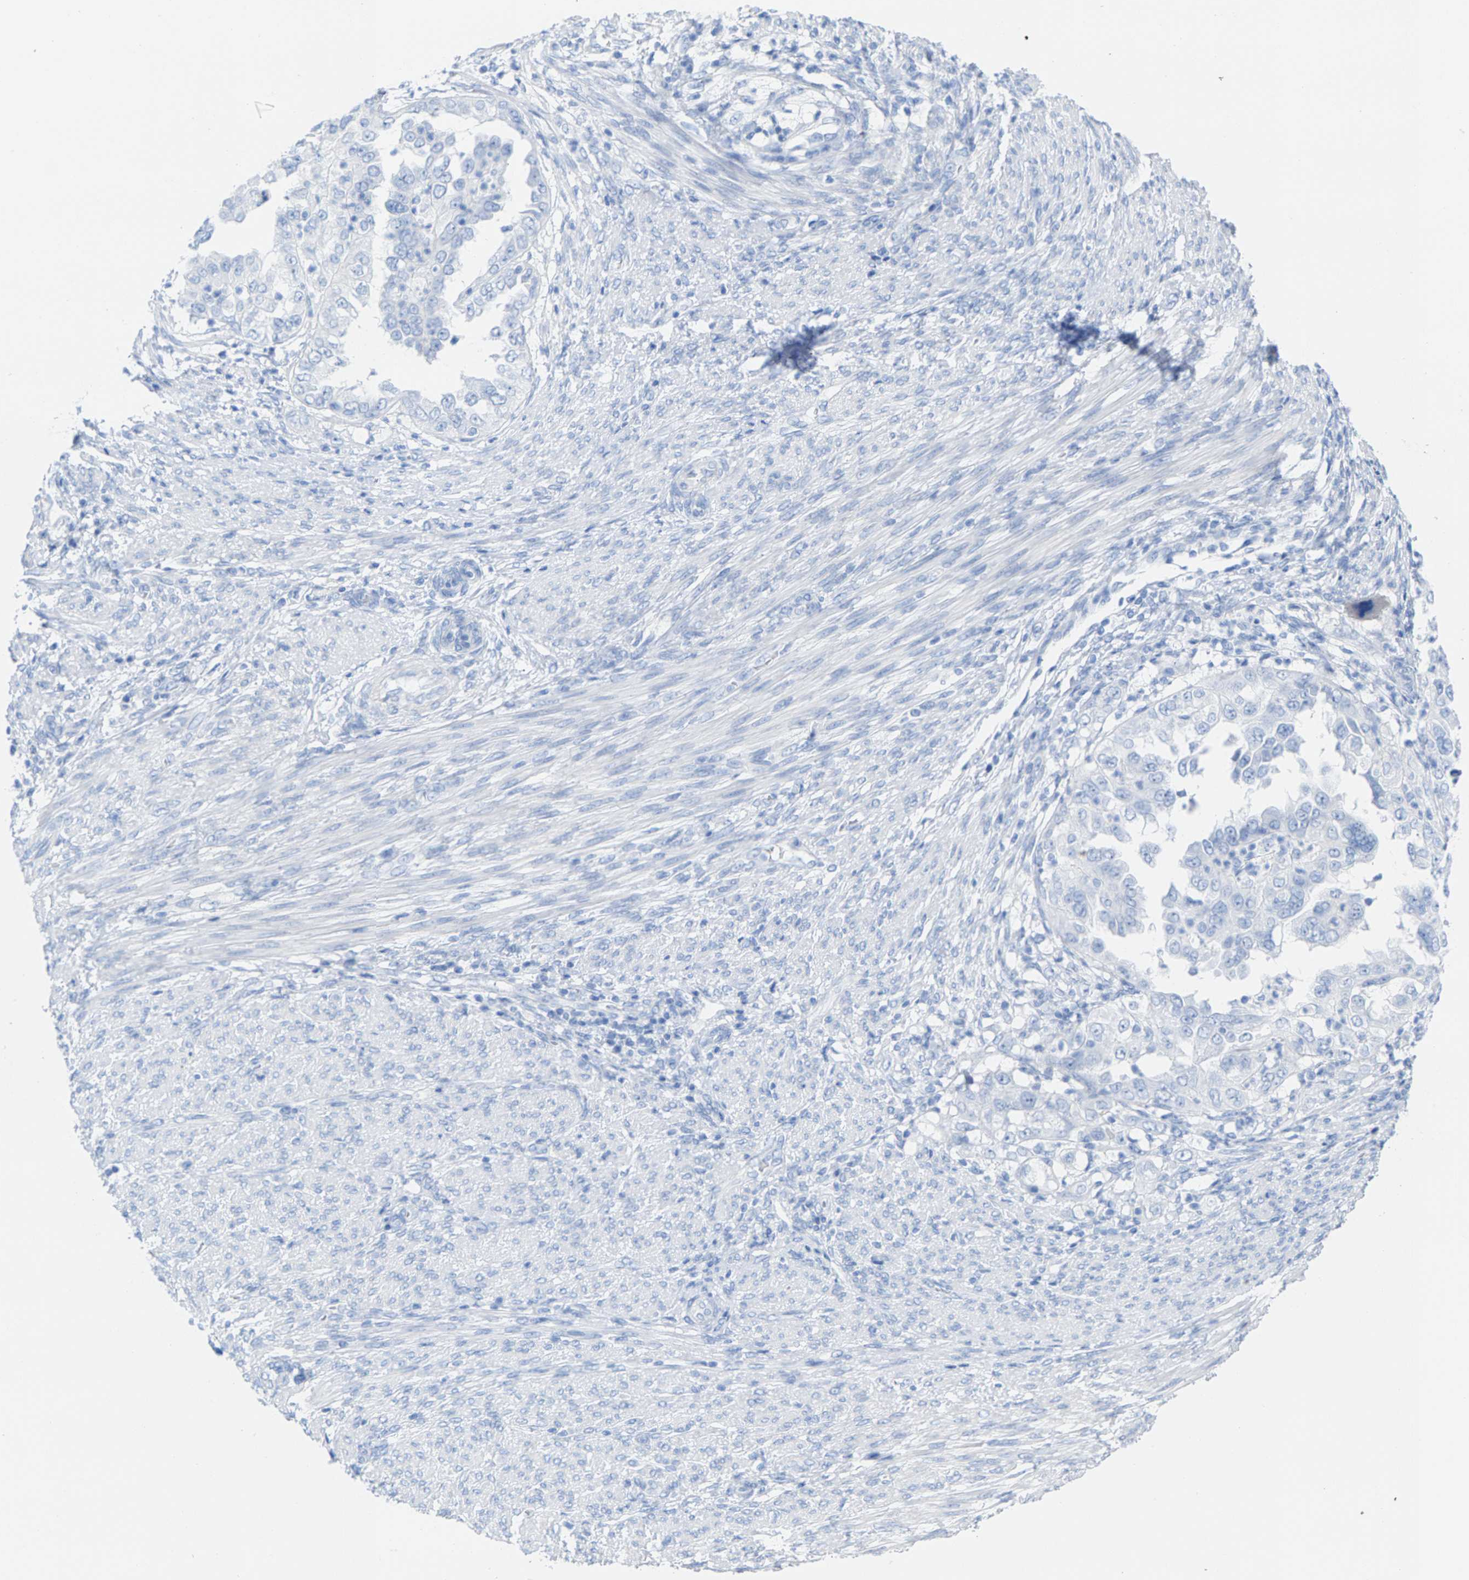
{"staining": {"intensity": "negative", "quantity": "none", "location": "none"}, "tissue": "endometrial cancer", "cell_type": "Tumor cells", "image_type": "cancer", "snomed": [{"axis": "morphology", "description": "Adenocarcinoma, NOS"}, {"axis": "topography", "description": "Endometrium"}], "caption": "Image shows no protein staining in tumor cells of endometrial cancer (adenocarcinoma) tissue.", "gene": "CPA1", "patient": {"sex": "female", "age": 85}}